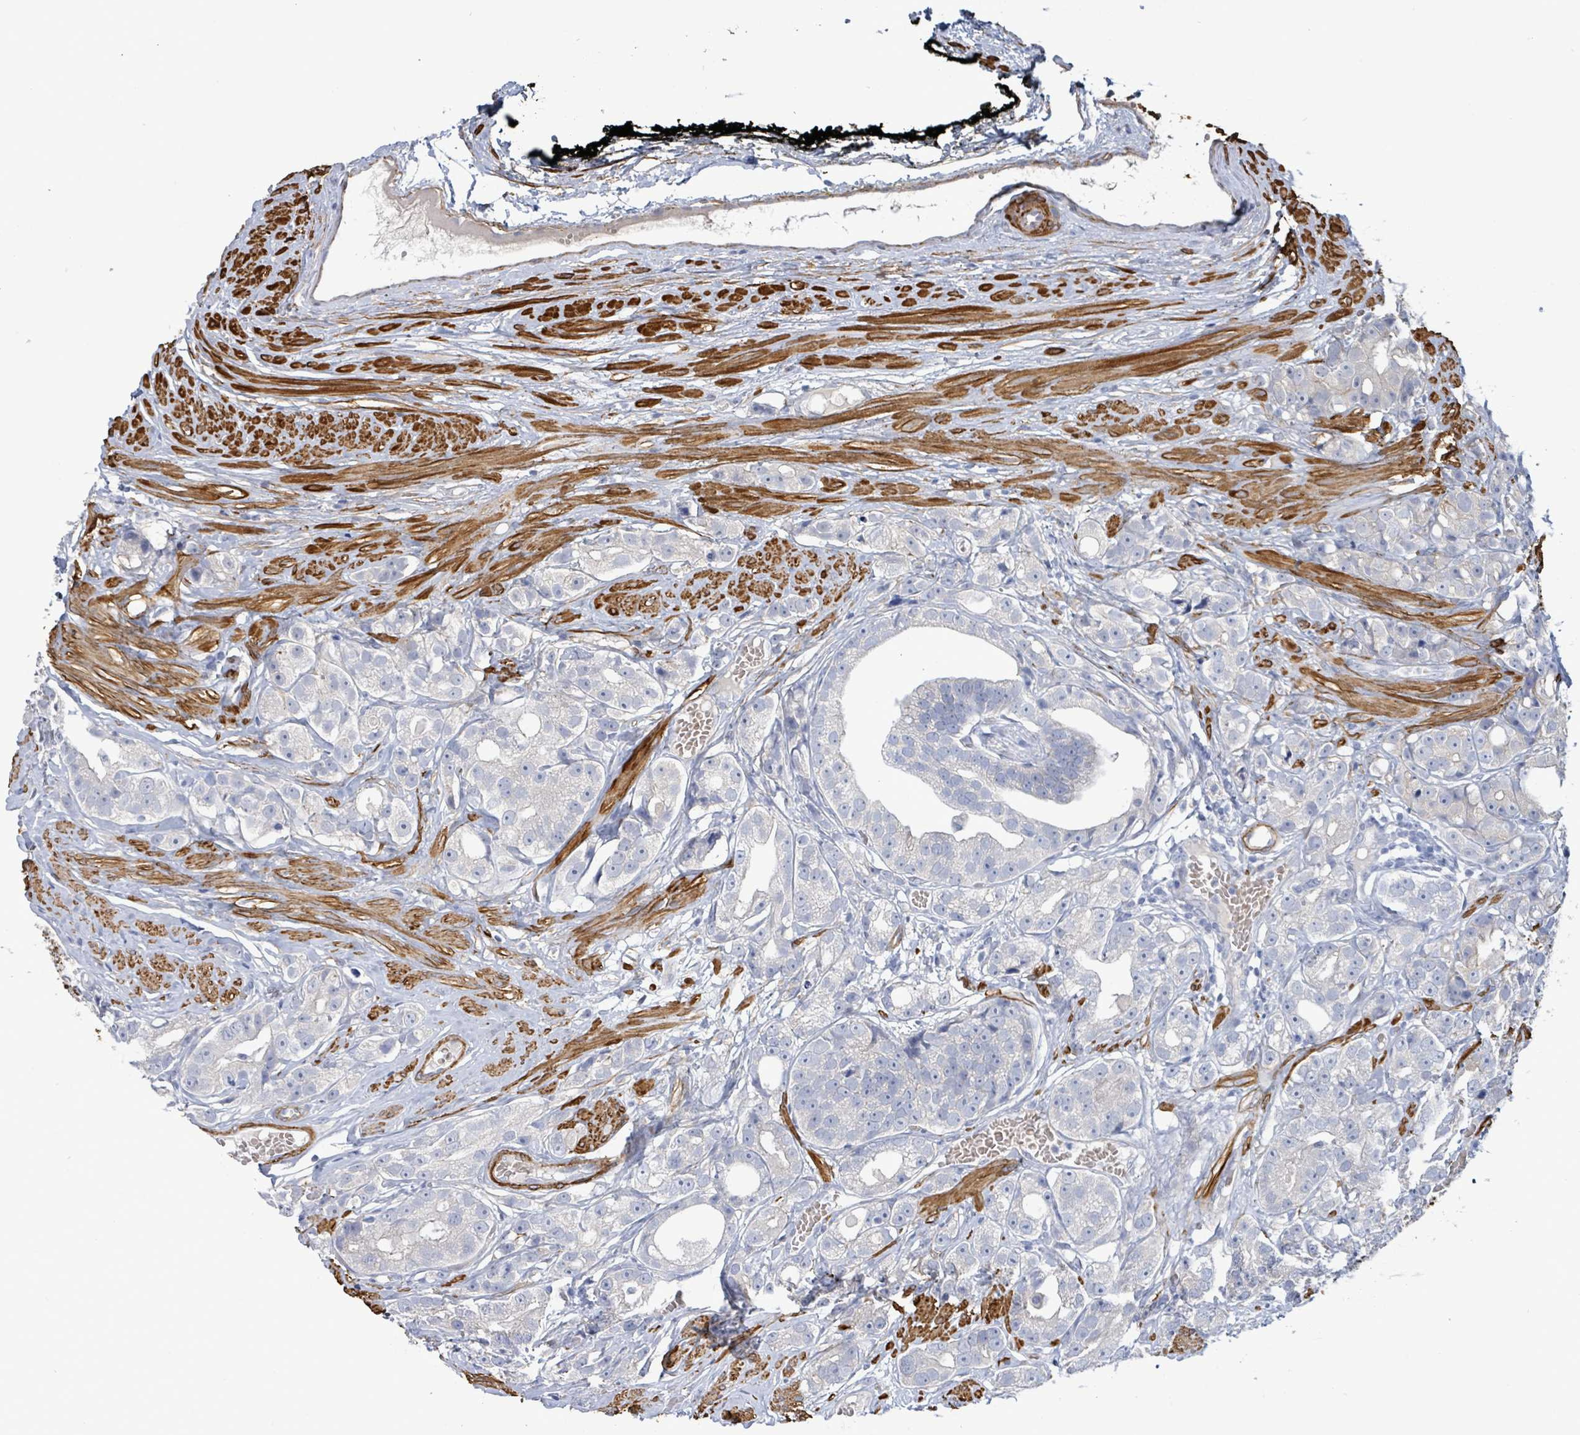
{"staining": {"intensity": "negative", "quantity": "none", "location": "none"}, "tissue": "prostate cancer", "cell_type": "Tumor cells", "image_type": "cancer", "snomed": [{"axis": "morphology", "description": "Adenocarcinoma, High grade"}, {"axis": "topography", "description": "Prostate"}], "caption": "Human prostate adenocarcinoma (high-grade) stained for a protein using IHC reveals no positivity in tumor cells.", "gene": "DMRTC1B", "patient": {"sex": "male", "age": 71}}